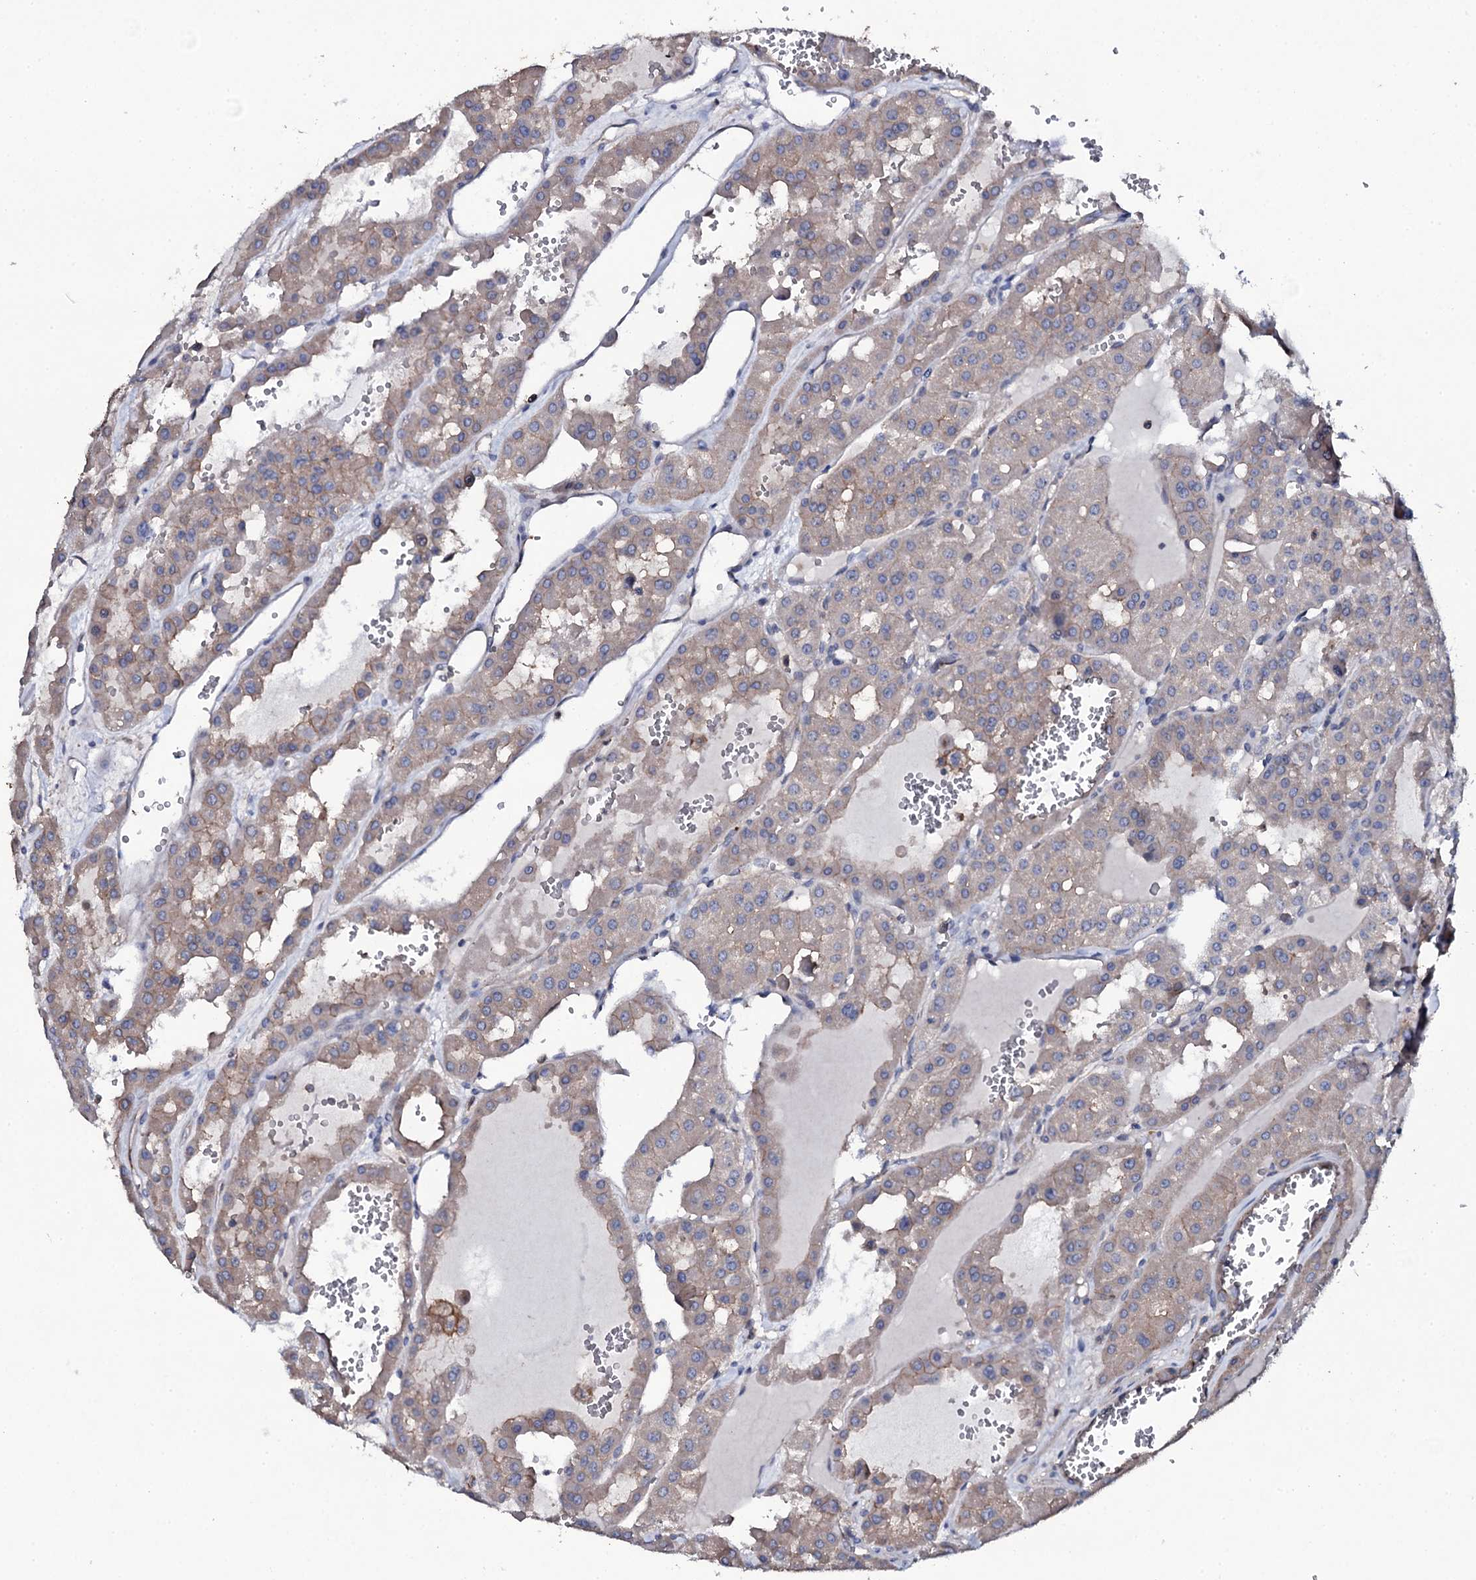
{"staining": {"intensity": "moderate", "quantity": ">75%", "location": "cytoplasmic/membranous"}, "tissue": "renal cancer", "cell_type": "Tumor cells", "image_type": "cancer", "snomed": [{"axis": "morphology", "description": "Carcinoma, NOS"}, {"axis": "topography", "description": "Kidney"}], "caption": "Moderate cytoplasmic/membranous staining is present in approximately >75% of tumor cells in carcinoma (renal).", "gene": "SNAP23", "patient": {"sex": "female", "age": 75}}